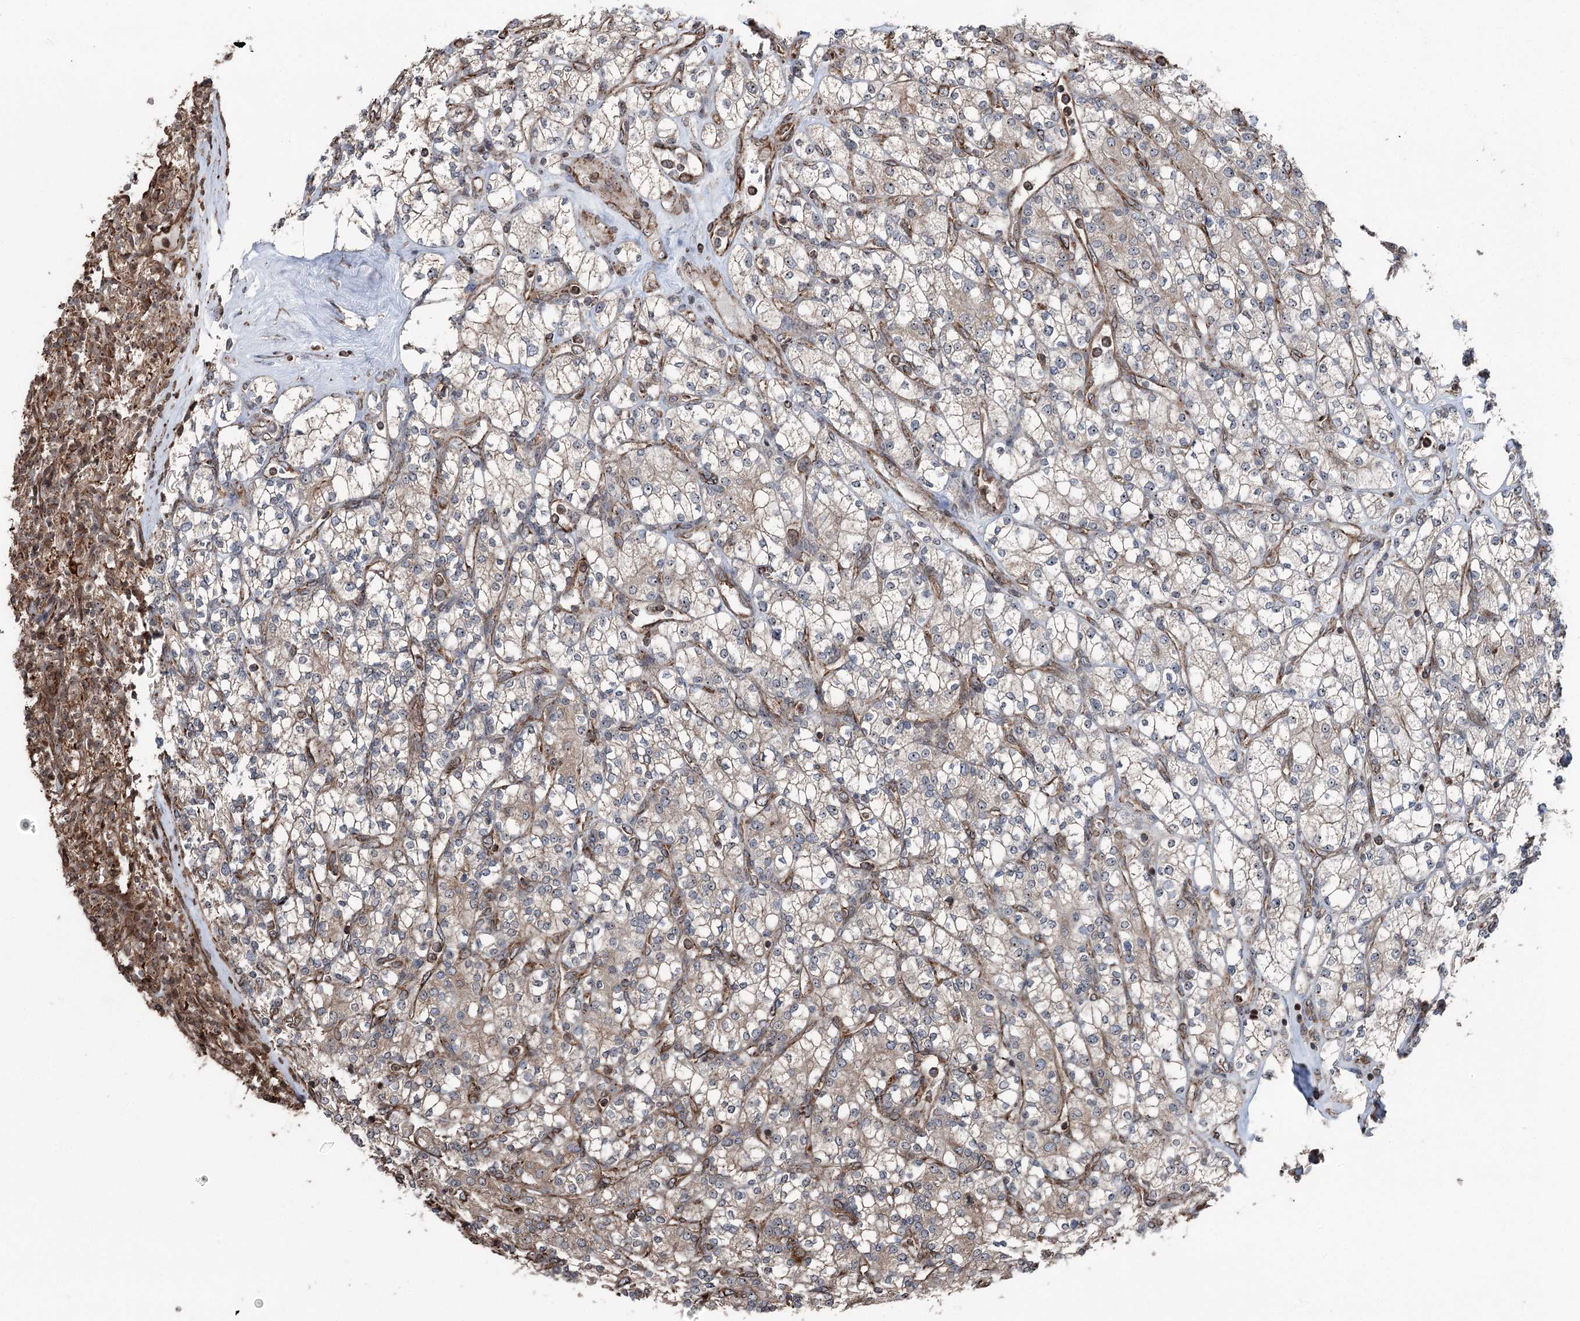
{"staining": {"intensity": "moderate", "quantity": ">75%", "location": "cytoplasmic/membranous,nuclear"}, "tissue": "renal cancer", "cell_type": "Tumor cells", "image_type": "cancer", "snomed": [{"axis": "morphology", "description": "Adenocarcinoma, NOS"}, {"axis": "topography", "description": "Kidney"}], "caption": "Approximately >75% of tumor cells in human renal adenocarcinoma demonstrate moderate cytoplasmic/membranous and nuclear protein staining as visualized by brown immunohistochemical staining.", "gene": "STEEP1", "patient": {"sex": "male", "age": 77}}